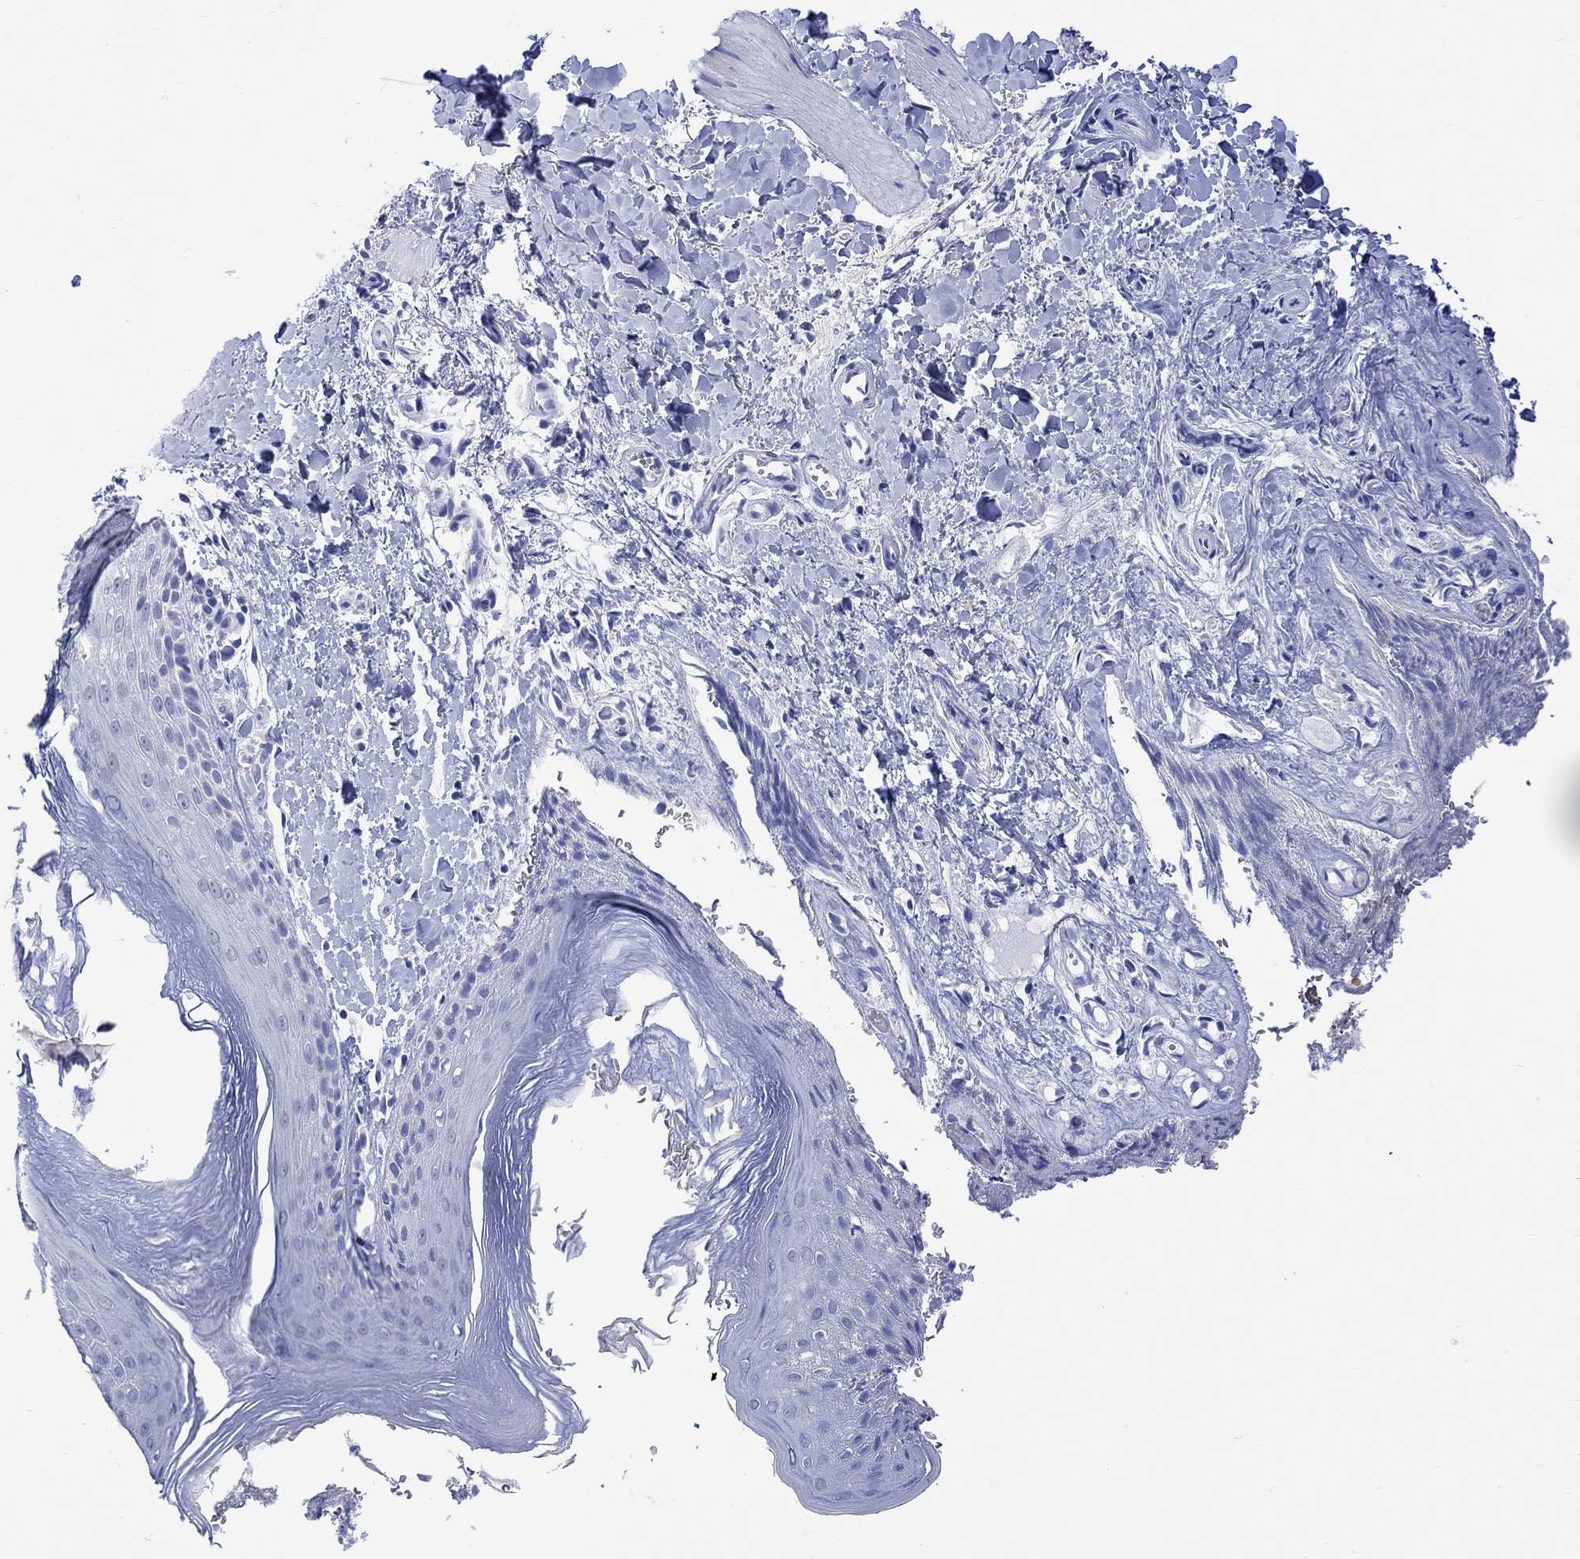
{"staining": {"intensity": "negative", "quantity": "none", "location": "none"}, "tissue": "skin", "cell_type": "Epidermal cells", "image_type": "normal", "snomed": [{"axis": "morphology", "description": "Normal tissue, NOS"}, {"axis": "topography", "description": "Anal"}], "caption": "Photomicrograph shows no significant protein staining in epidermal cells of benign skin.", "gene": "MSI1", "patient": {"sex": "male", "age": 36}}